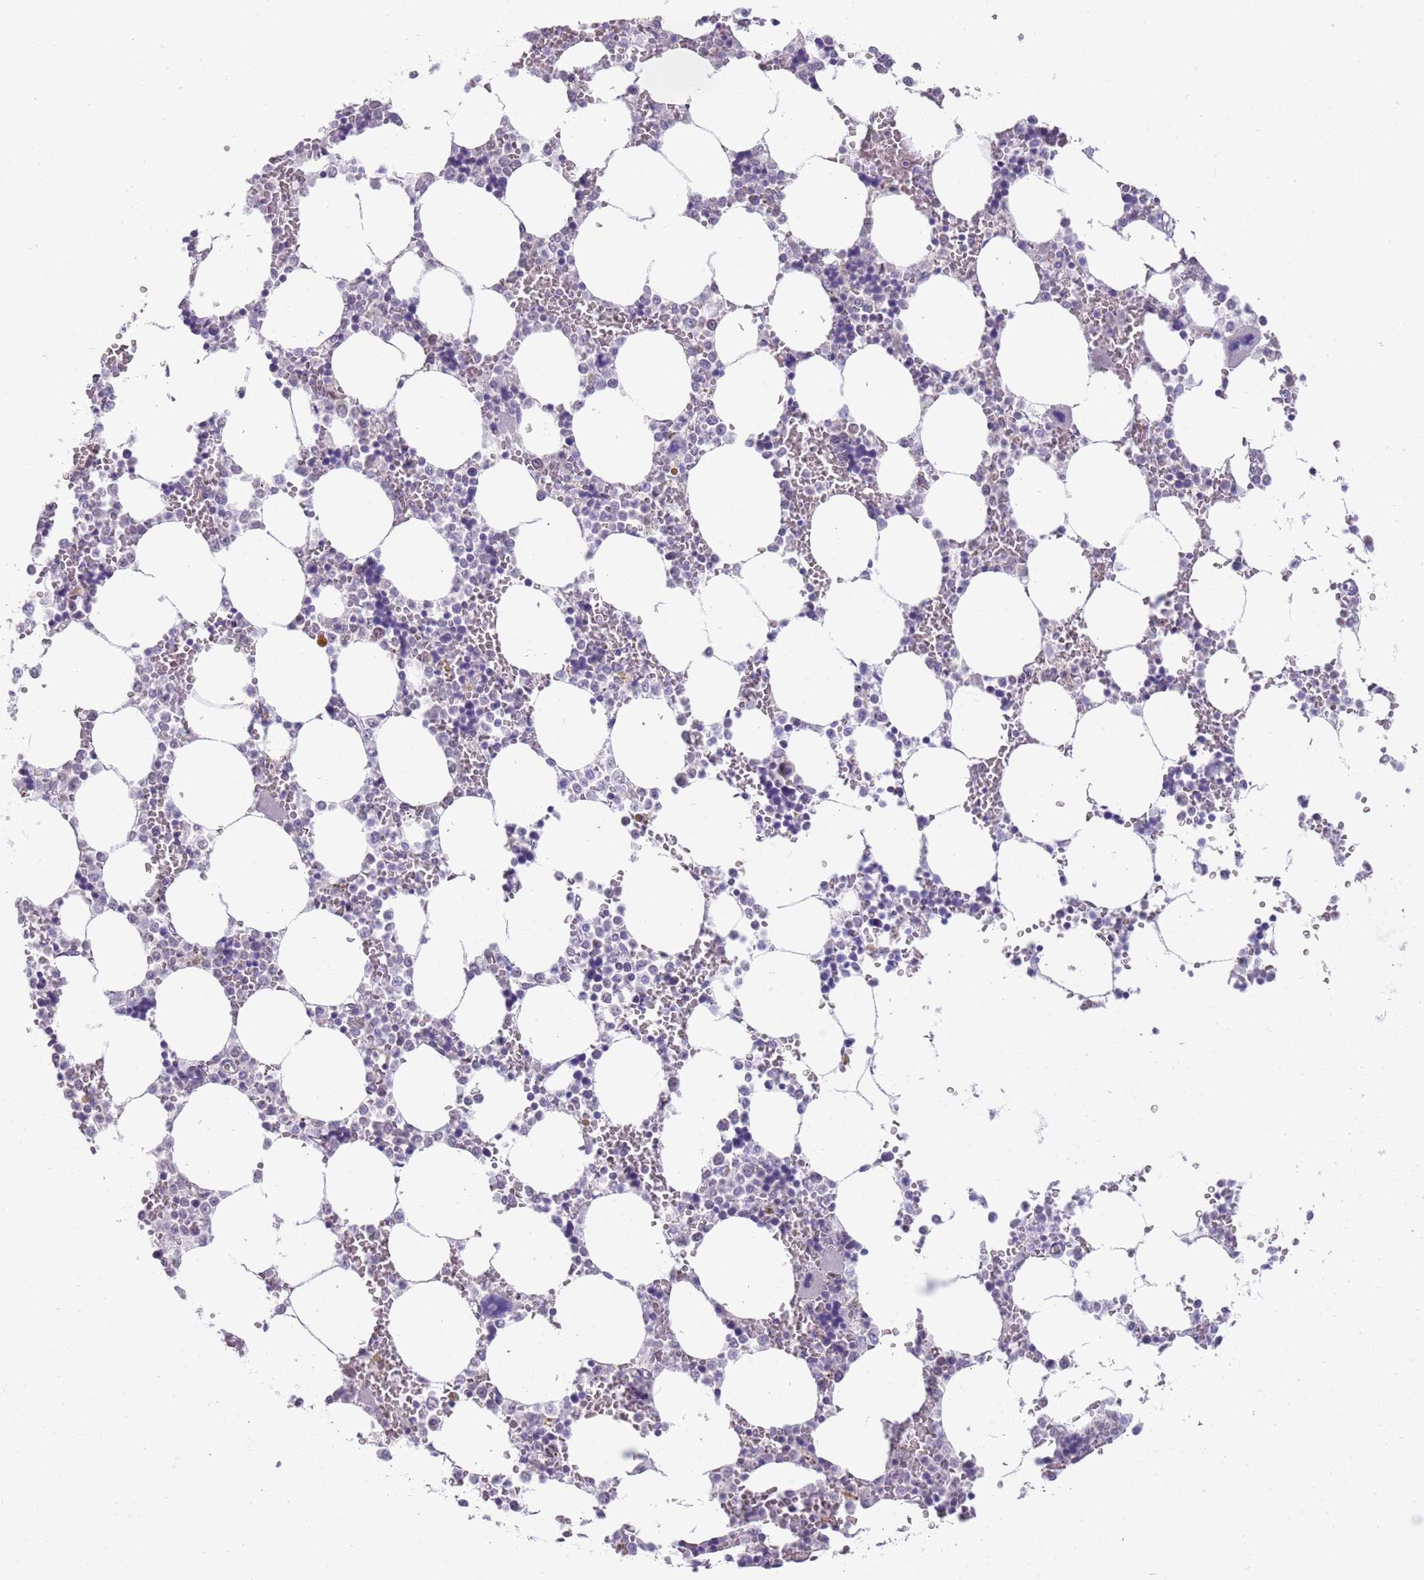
{"staining": {"intensity": "negative", "quantity": "none", "location": "none"}, "tissue": "bone marrow", "cell_type": "Hematopoietic cells", "image_type": "normal", "snomed": [{"axis": "morphology", "description": "Normal tissue, NOS"}, {"axis": "topography", "description": "Bone marrow"}], "caption": "DAB immunohistochemical staining of normal human bone marrow exhibits no significant staining in hematopoietic cells.", "gene": "SEPHS2", "patient": {"sex": "male", "age": 64}}